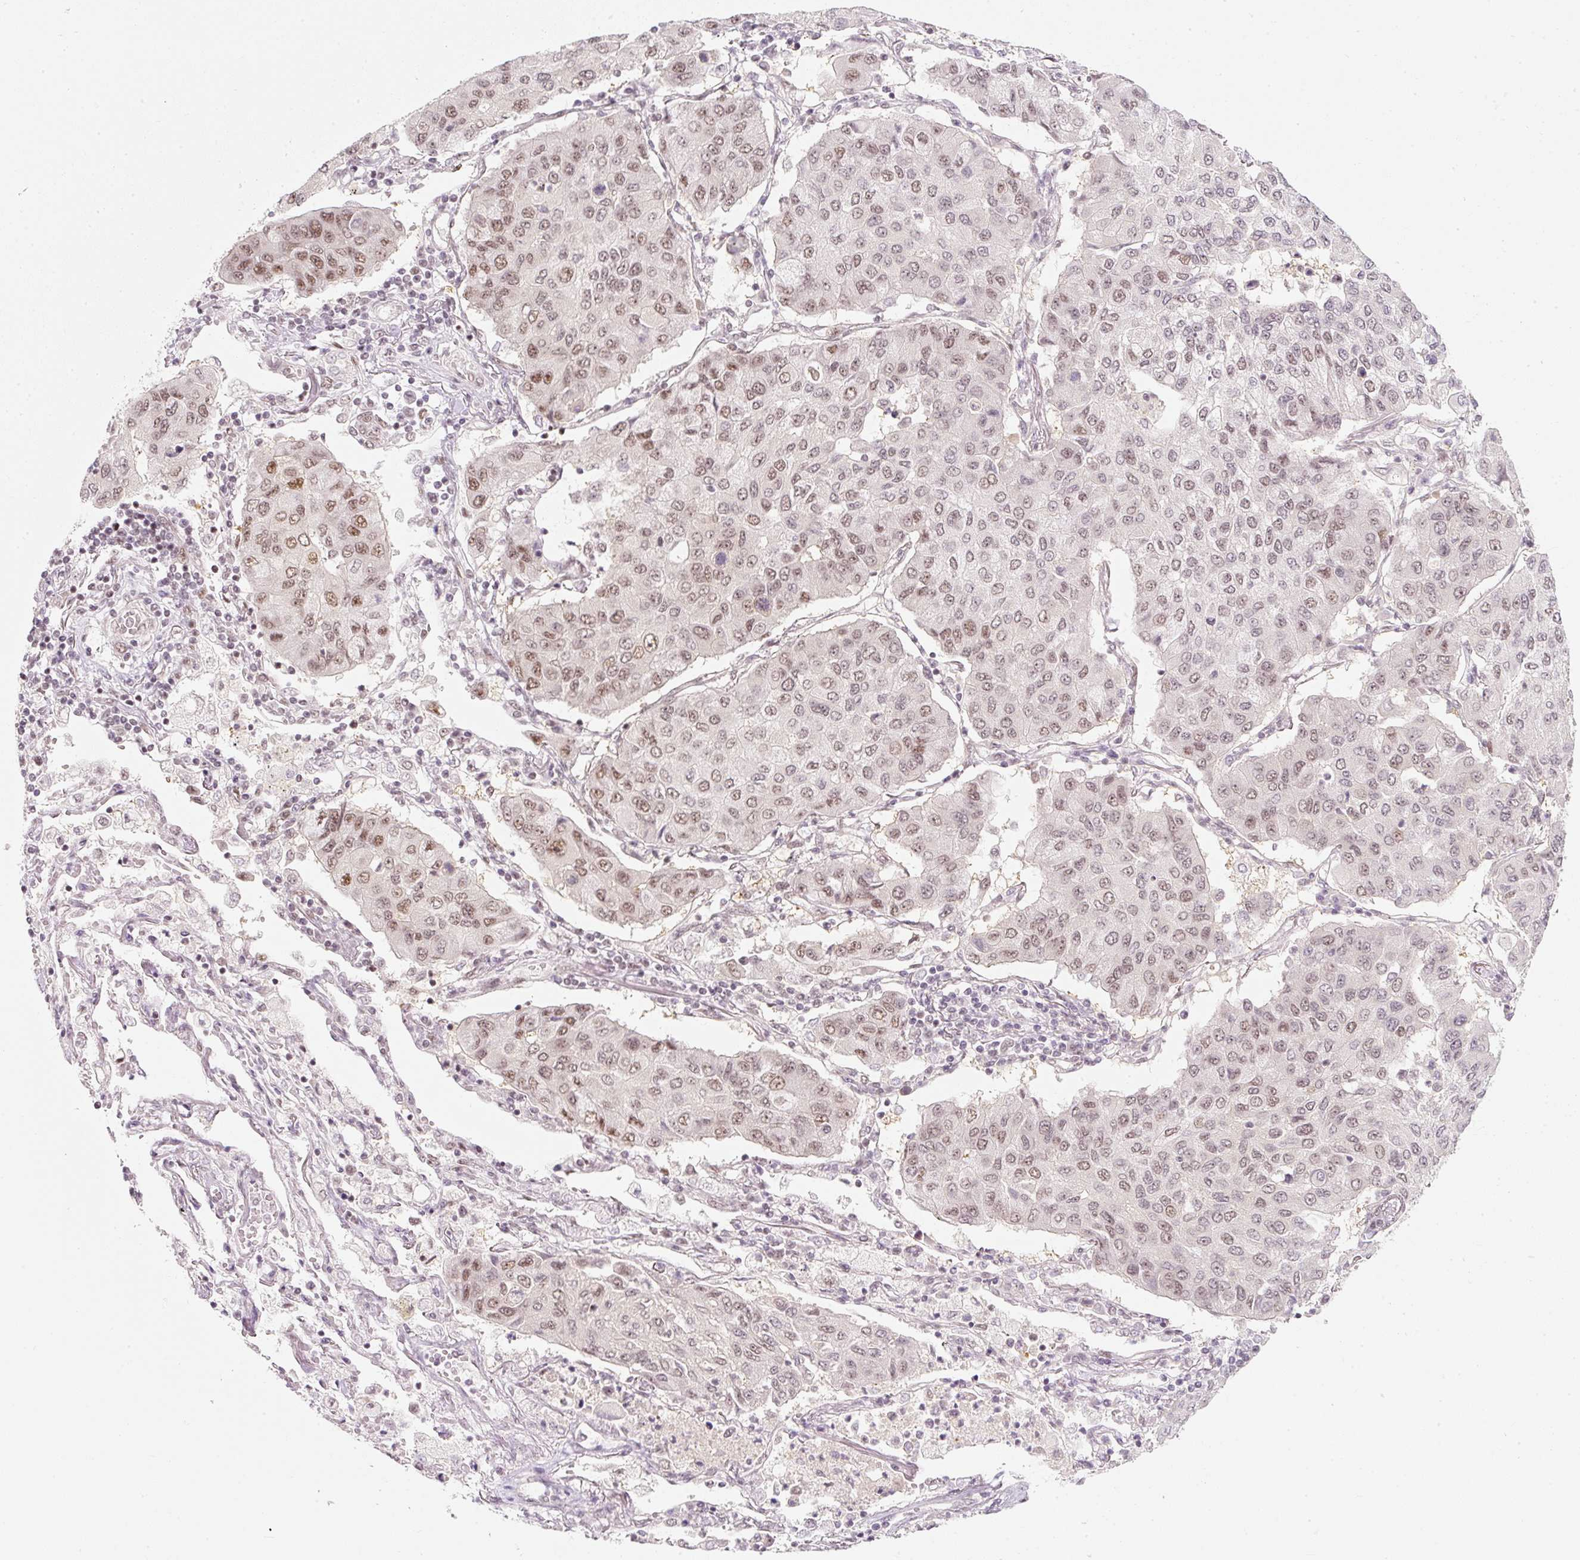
{"staining": {"intensity": "weak", "quantity": ">75%", "location": "nuclear"}, "tissue": "lung cancer", "cell_type": "Tumor cells", "image_type": "cancer", "snomed": [{"axis": "morphology", "description": "Squamous cell carcinoma, NOS"}, {"axis": "topography", "description": "Lung"}], "caption": "The micrograph displays staining of lung squamous cell carcinoma, revealing weak nuclear protein staining (brown color) within tumor cells. The staining is performed using DAB (3,3'-diaminobenzidine) brown chromogen to label protein expression. The nuclei are counter-stained blue using hematoxylin.", "gene": "U2AF2", "patient": {"sex": "male", "age": 74}}